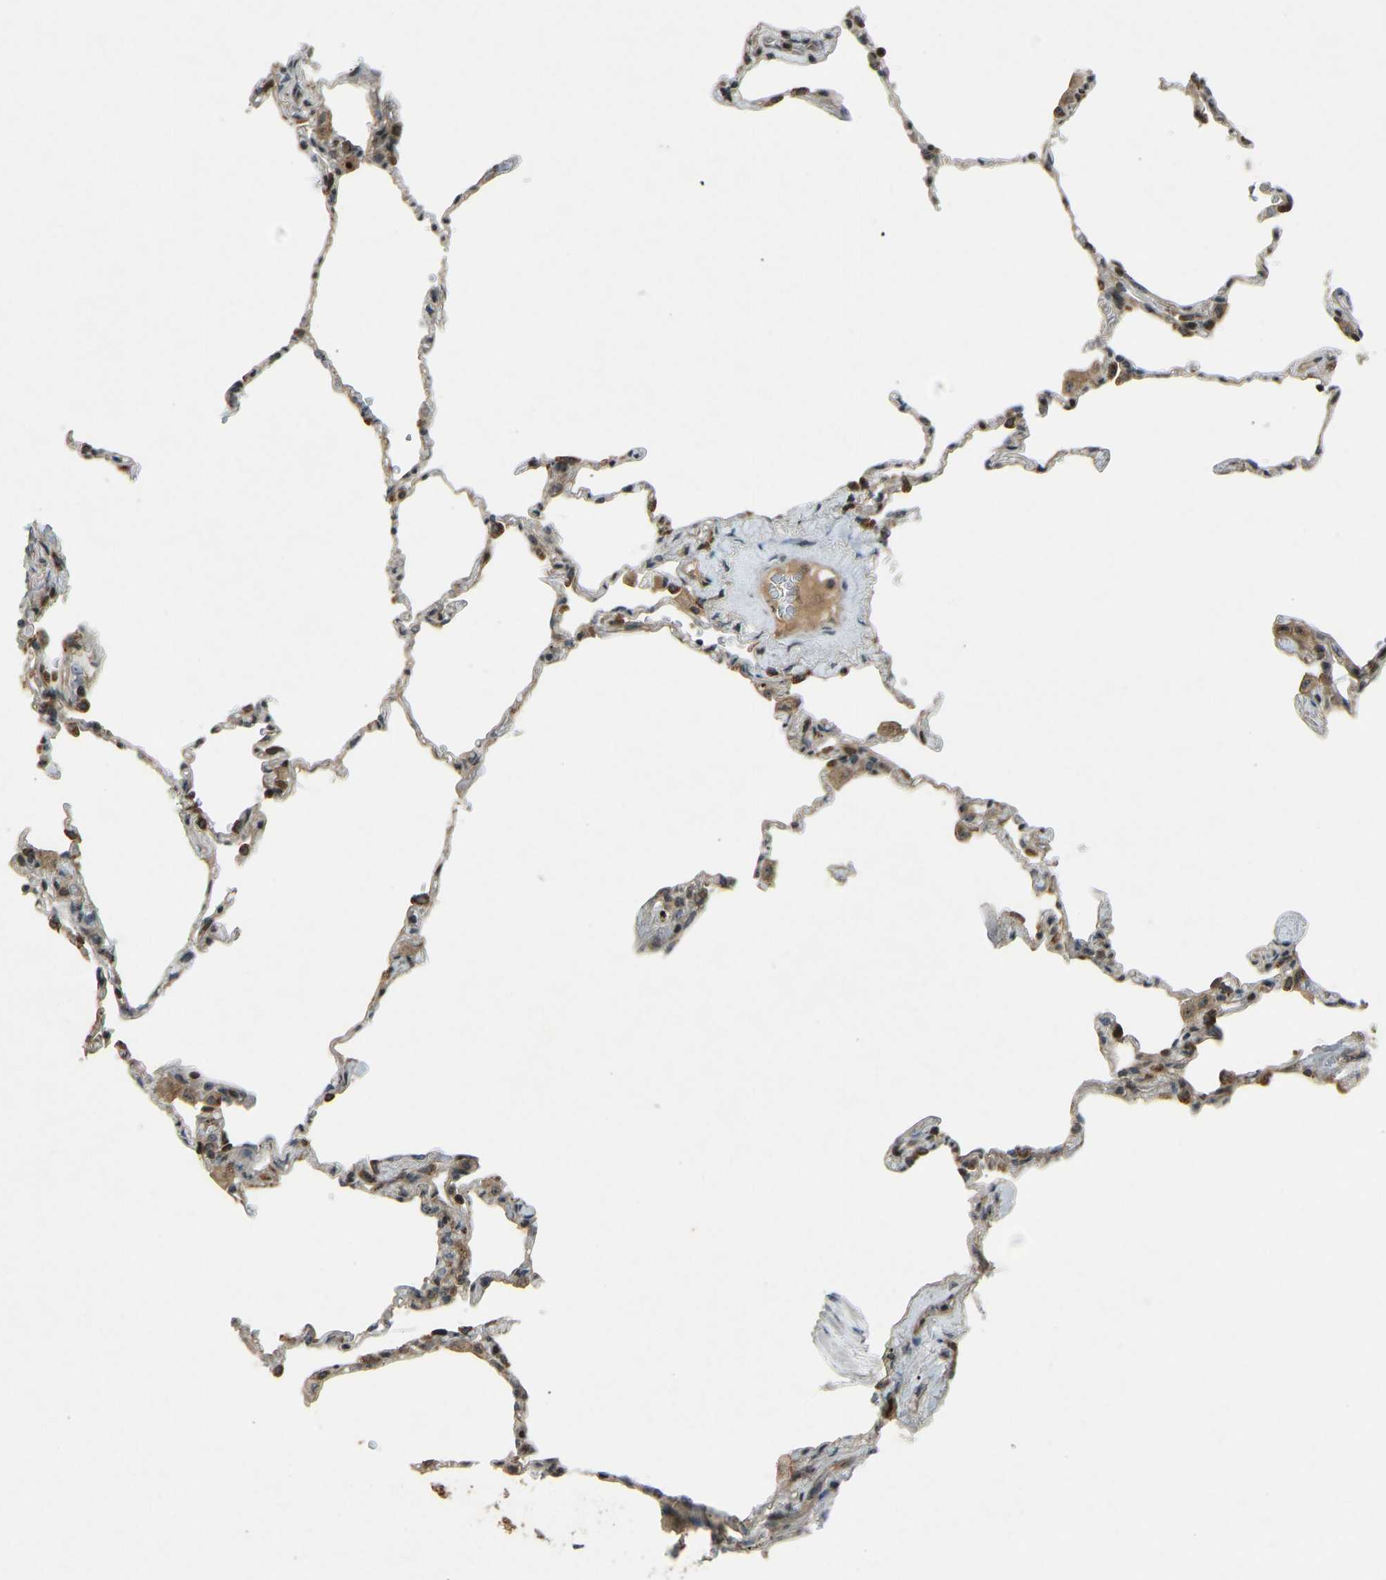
{"staining": {"intensity": "strong", "quantity": "25%-75%", "location": "cytoplasmic/membranous,nuclear"}, "tissue": "lung", "cell_type": "Alveolar cells", "image_type": "normal", "snomed": [{"axis": "morphology", "description": "Normal tissue, NOS"}, {"axis": "topography", "description": "Lung"}], "caption": "Protein staining by immunohistochemistry exhibits strong cytoplasmic/membranous,nuclear expression in about 25%-75% of alveolar cells in unremarkable lung.", "gene": "SVOPL", "patient": {"sex": "male", "age": 59}}